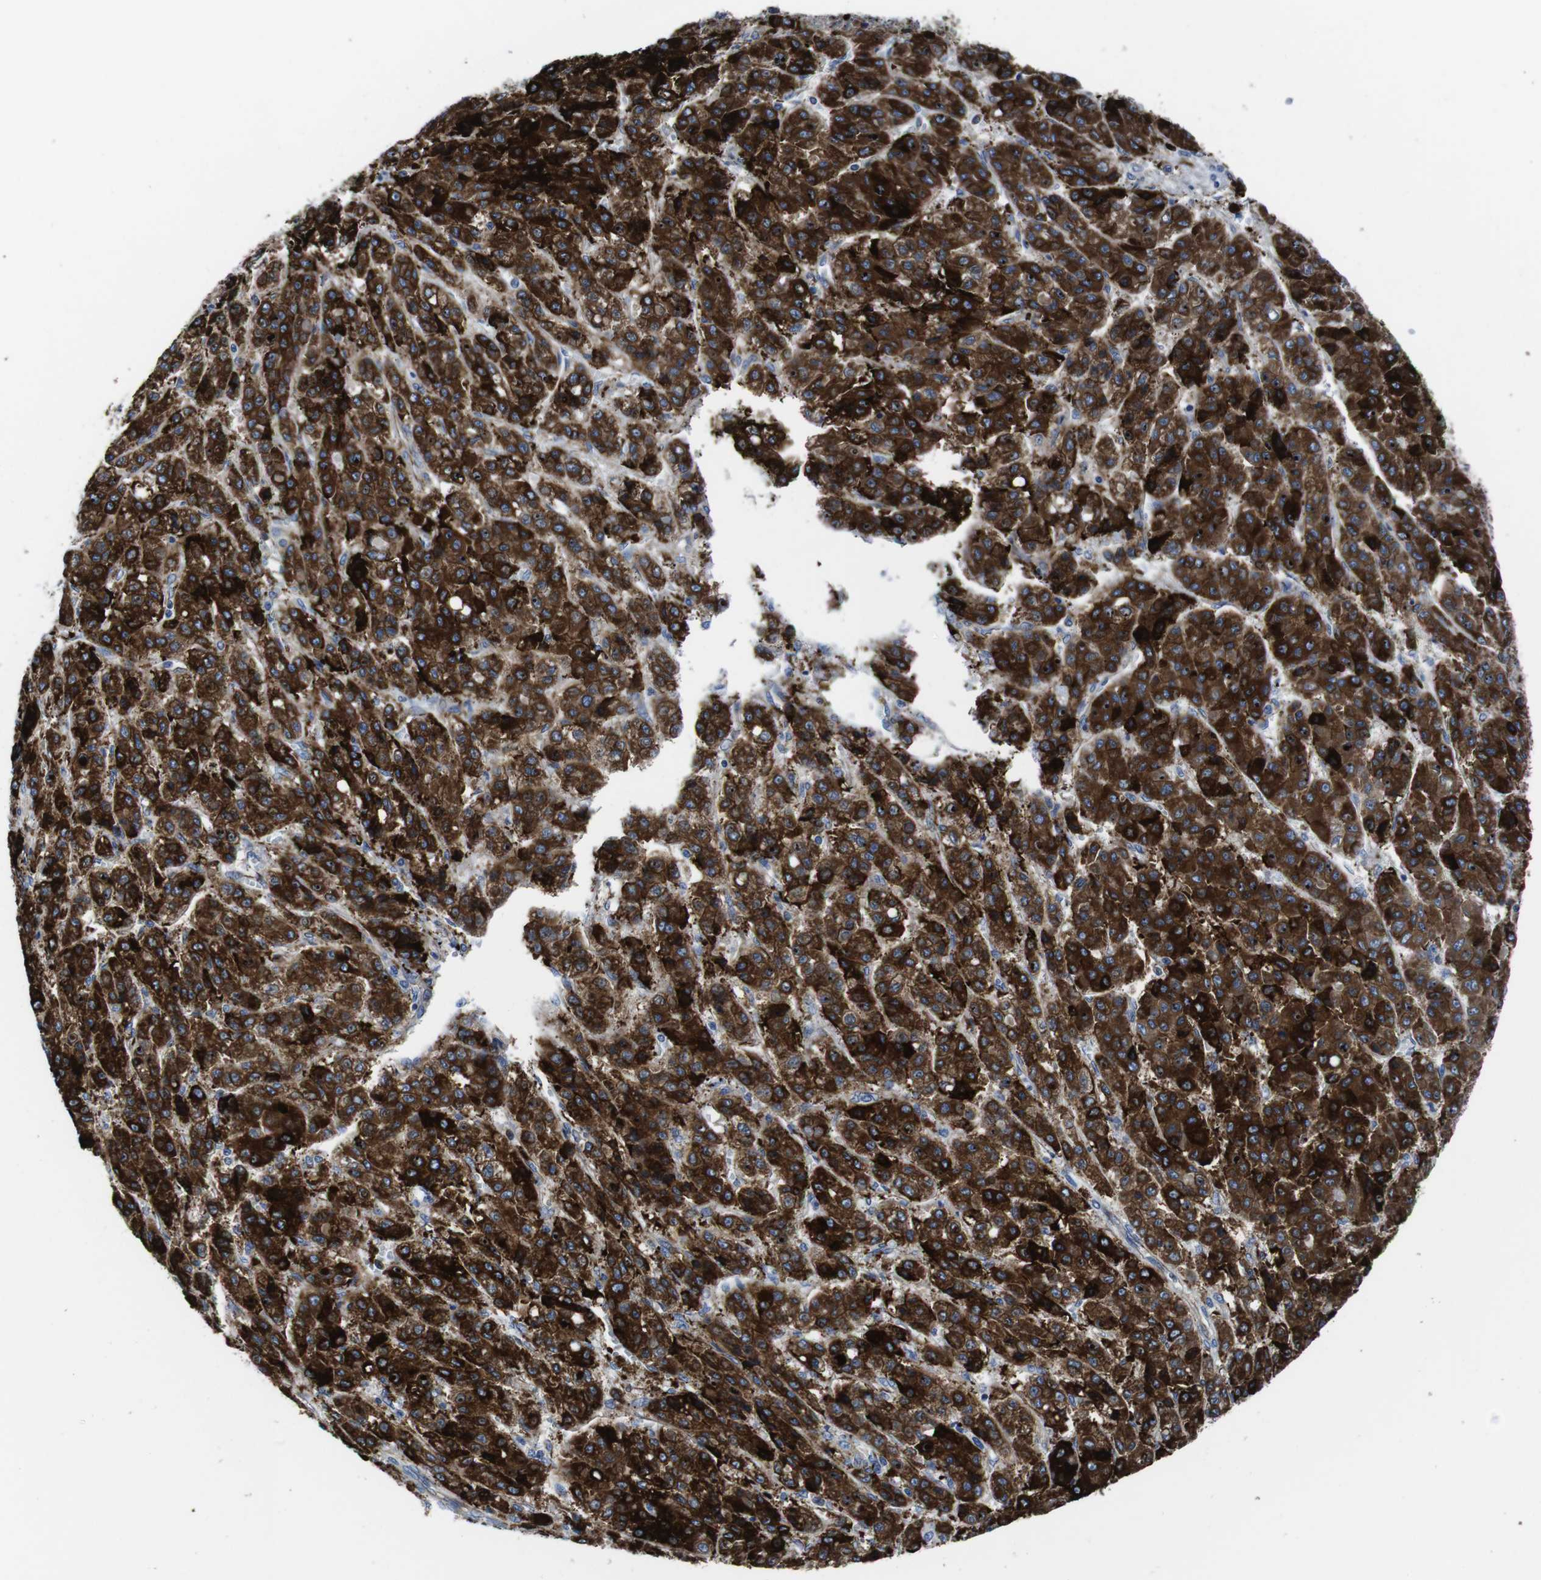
{"staining": {"intensity": "strong", "quantity": ">75%", "location": "cytoplasmic/membranous"}, "tissue": "liver cancer", "cell_type": "Tumor cells", "image_type": "cancer", "snomed": [{"axis": "morphology", "description": "Carcinoma, Hepatocellular, NOS"}, {"axis": "topography", "description": "Liver"}], "caption": "Protein staining shows strong cytoplasmic/membranous staining in approximately >75% of tumor cells in liver cancer. The protein is stained brown, and the nuclei are stained in blue (DAB (3,3'-diaminobenzidine) IHC with brightfield microscopy, high magnification).", "gene": "NUMB", "patient": {"sex": "male", "age": 70}}